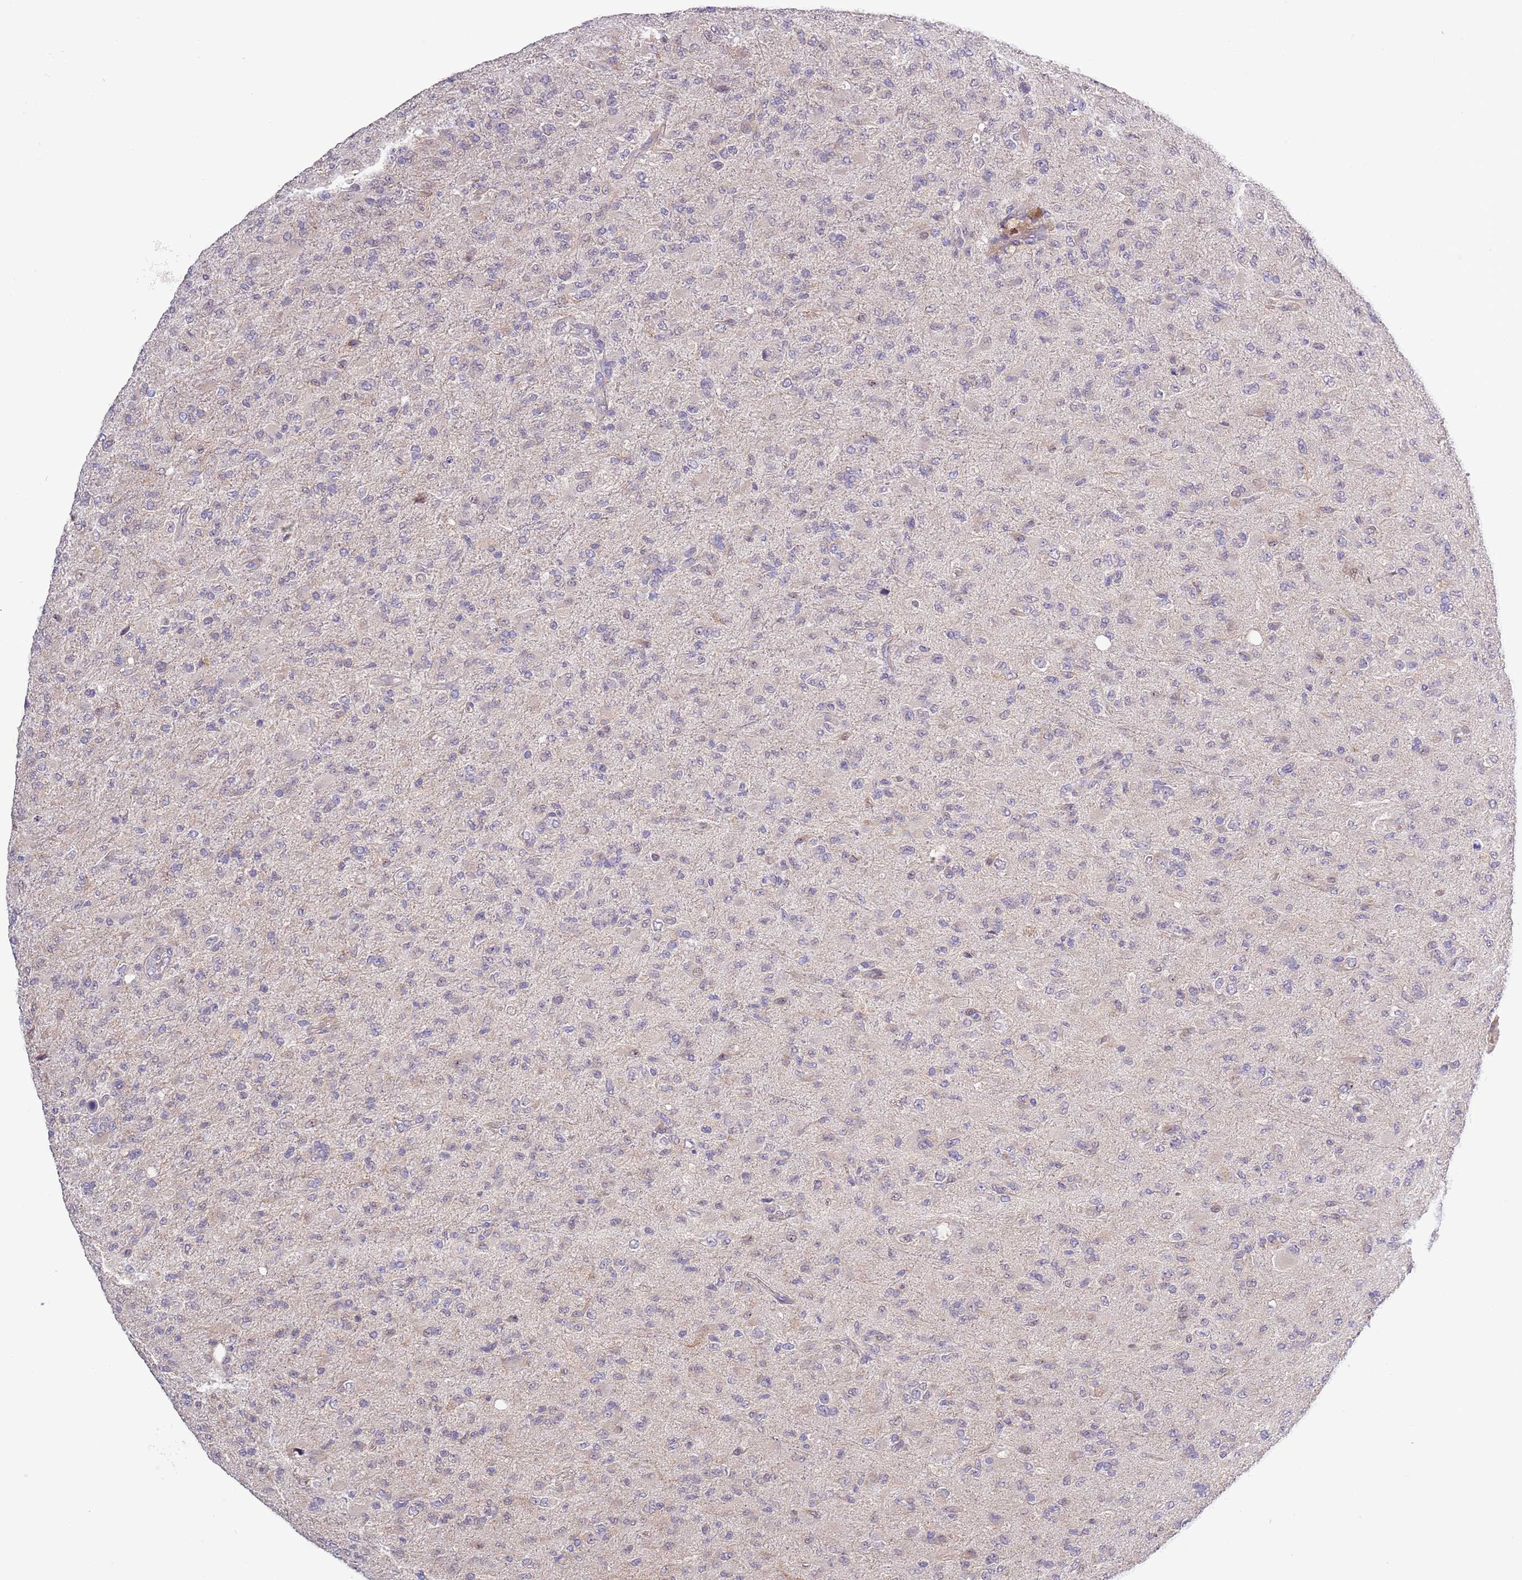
{"staining": {"intensity": "negative", "quantity": "none", "location": "none"}, "tissue": "glioma", "cell_type": "Tumor cells", "image_type": "cancer", "snomed": [{"axis": "morphology", "description": "Glioma, malignant, Low grade"}, {"axis": "topography", "description": "Brain"}], "caption": "A micrograph of human glioma is negative for staining in tumor cells.", "gene": "LIPJ", "patient": {"sex": "male", "age": 65}}